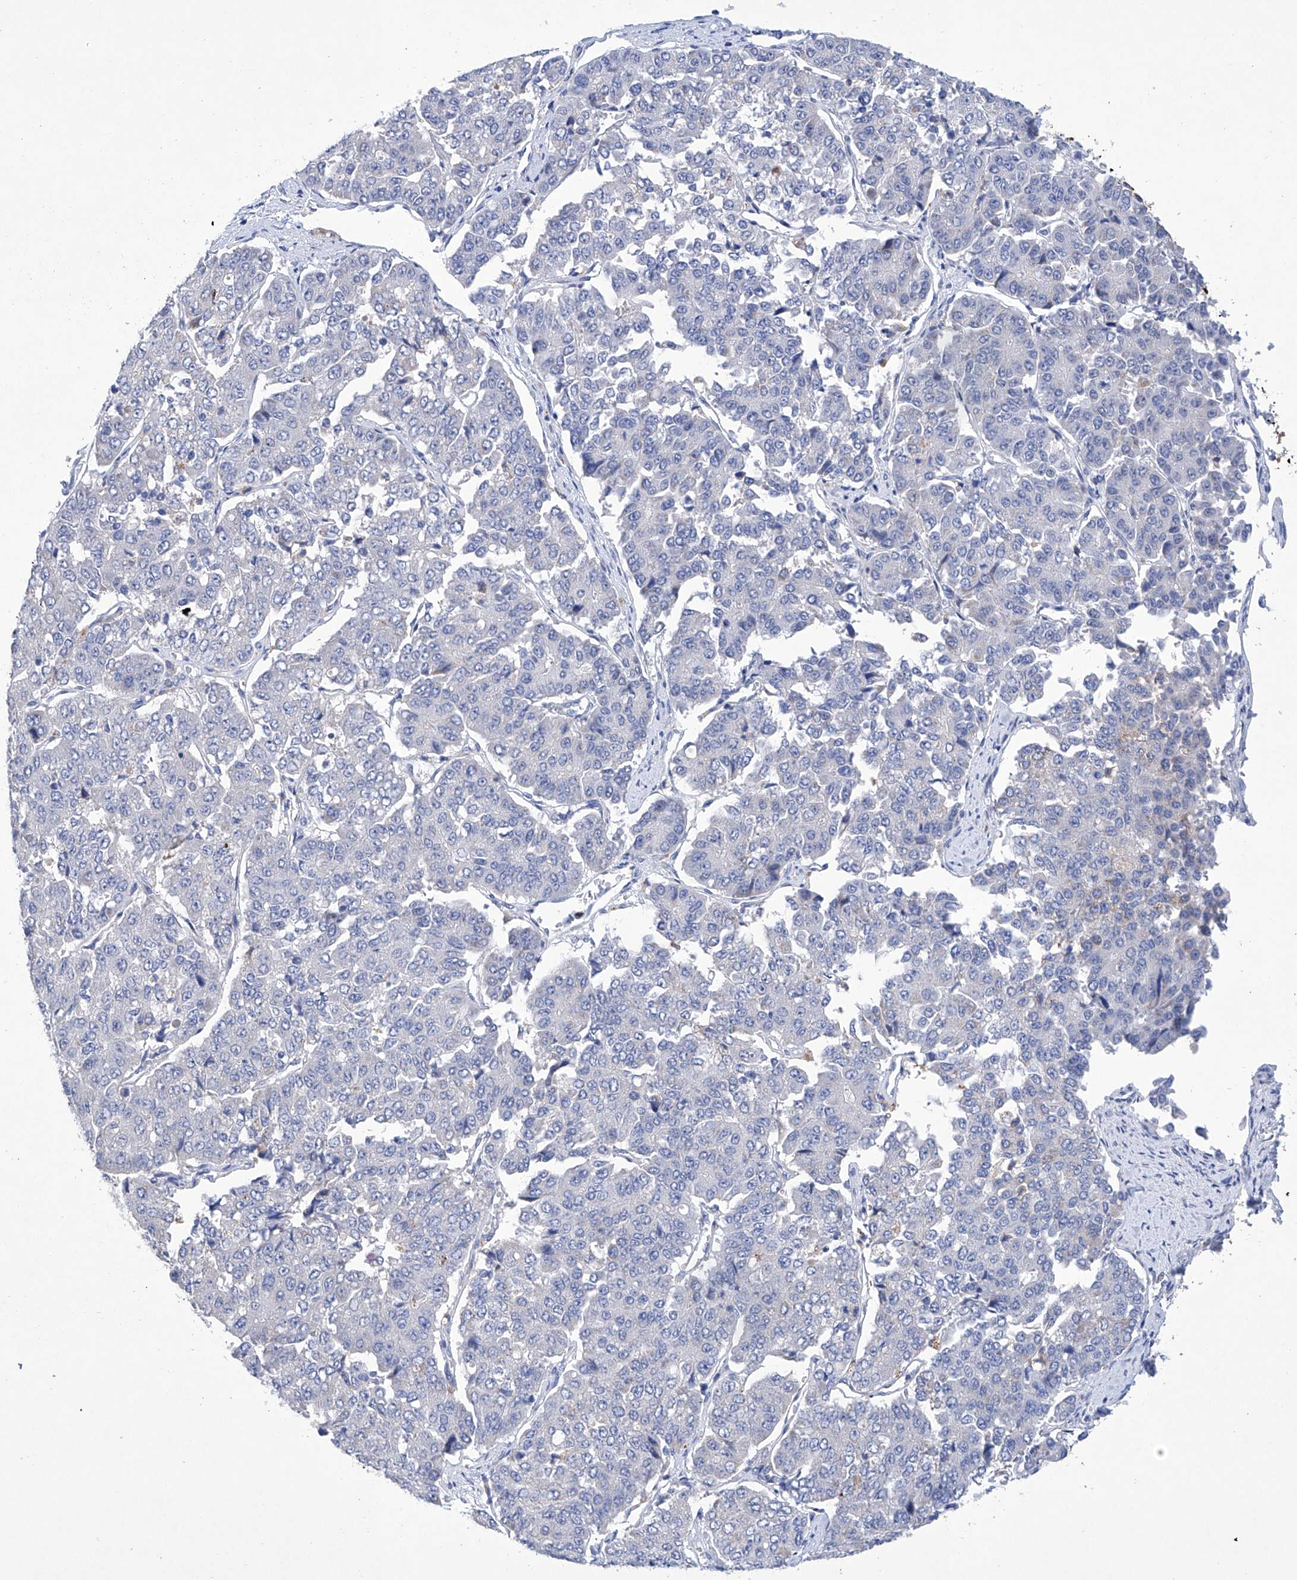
{"staining": {"intensity": "negative", "quantity": "none", "location": "none"}, "tissue": "pancreatic cancer", "cell_type": "Tumor cells", "image_type": "cancer", "snomed": [{"axis": "morphology", "description": "Adenocarcinoma, NOS"}, {"axis": "topography", "description": "Pancreas"}], "caption": "A high-resolution image shows immunohistochemistry (IHC) staining of pancreatic cancer (adenocarcinoma), which displays no significant expression in tumor cells.", "gene": "NRROS", "patient": {"sex": "male", "age": 50}}